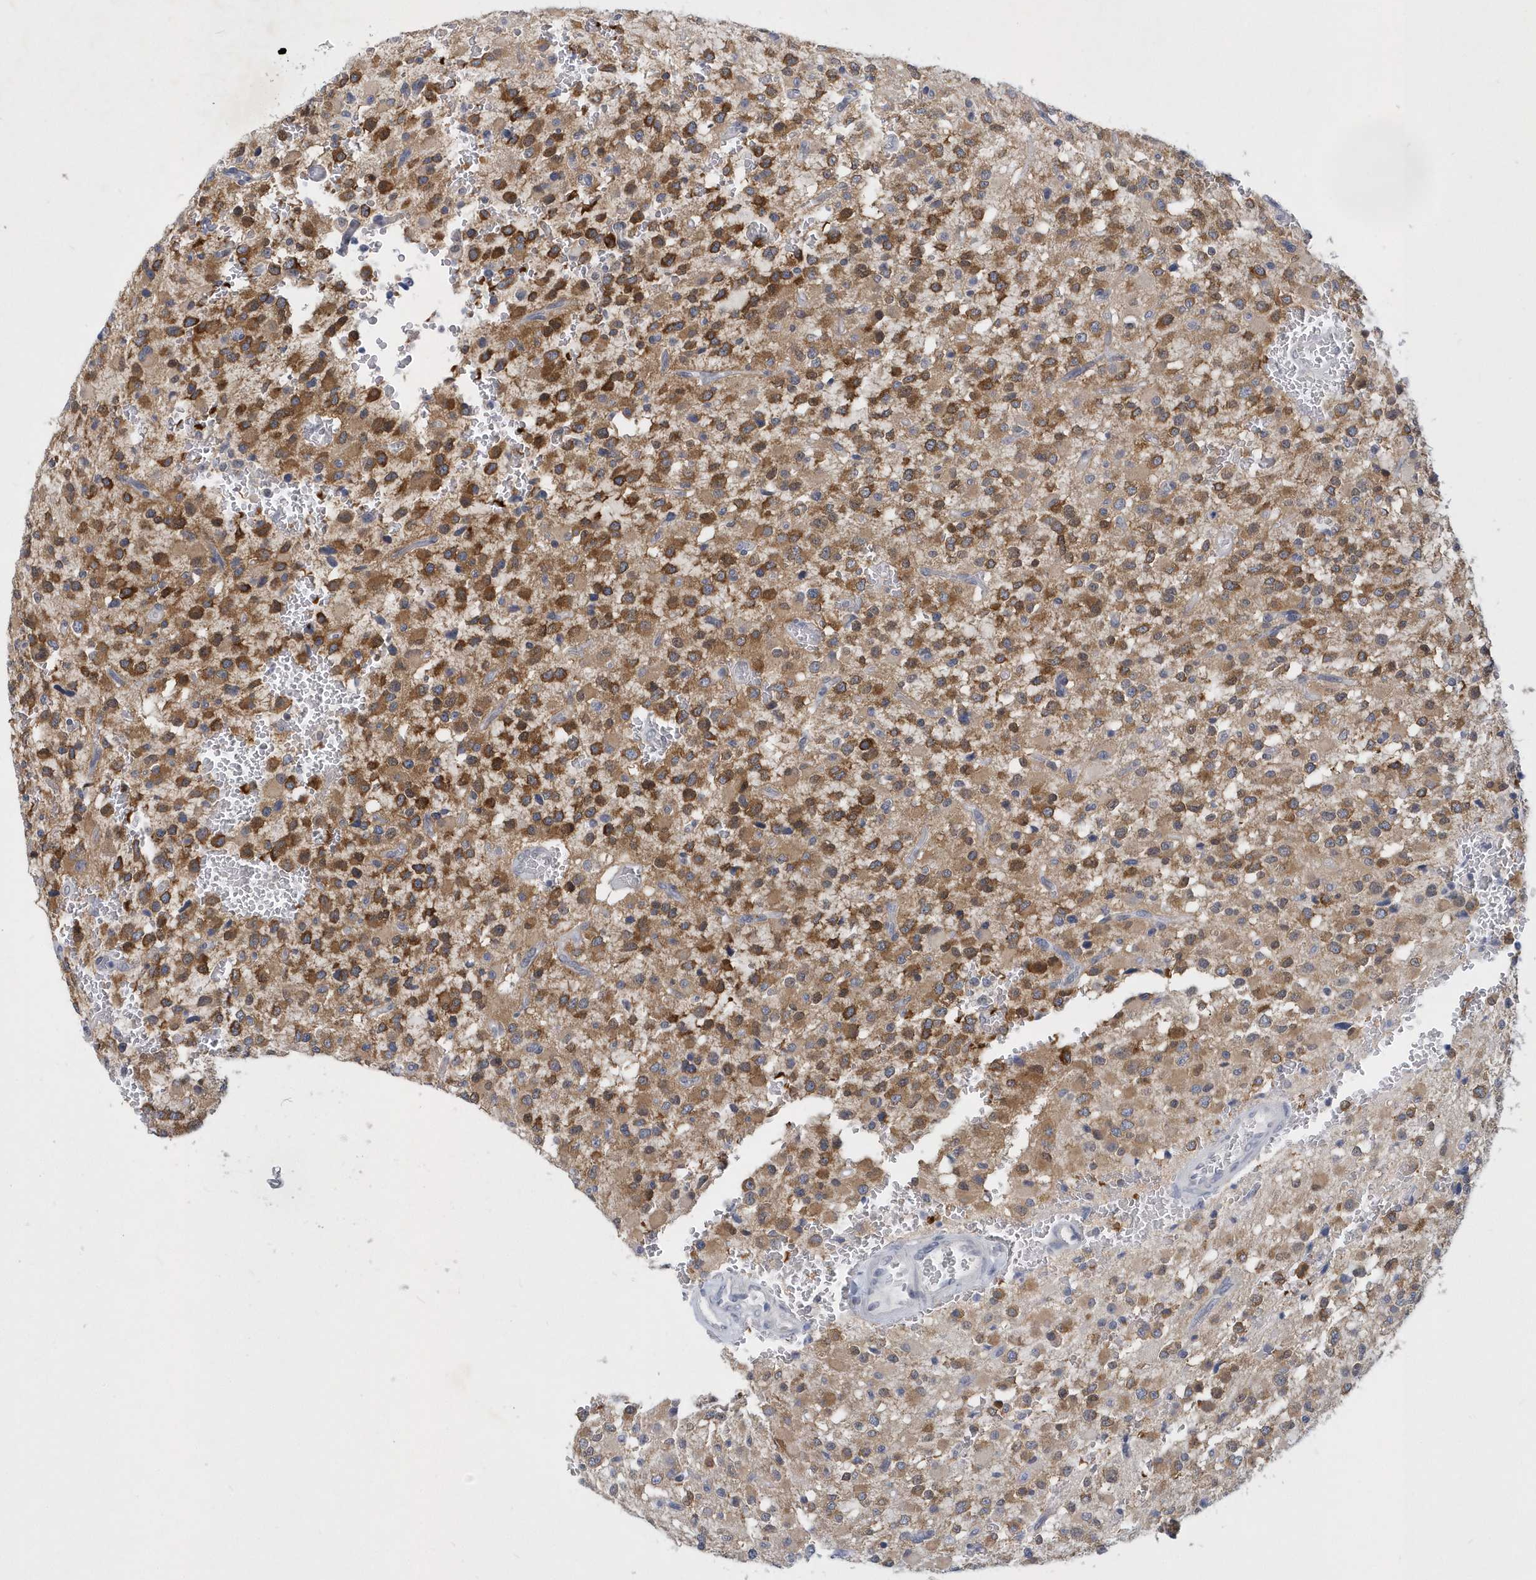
{"staining": {"intensity": "moderate", "quantity": ">75%", "location": "cytoplasmic/membranous"}, "tissue": "glioma", "cell_type": "Tumor cells", "image_type": "cancer", "snomed": [{"axis": "morphology", "description": "Glioma, malignant, High grade"}, {"axis": "topography", "description": "Brain"}], "caption": "Human malignant glioma (high-grade) stained with a protein marker reveals moderate staining in tumor cells.", "gene": "SRGAP3", "patient": {"sex": "male", "age": 34}}